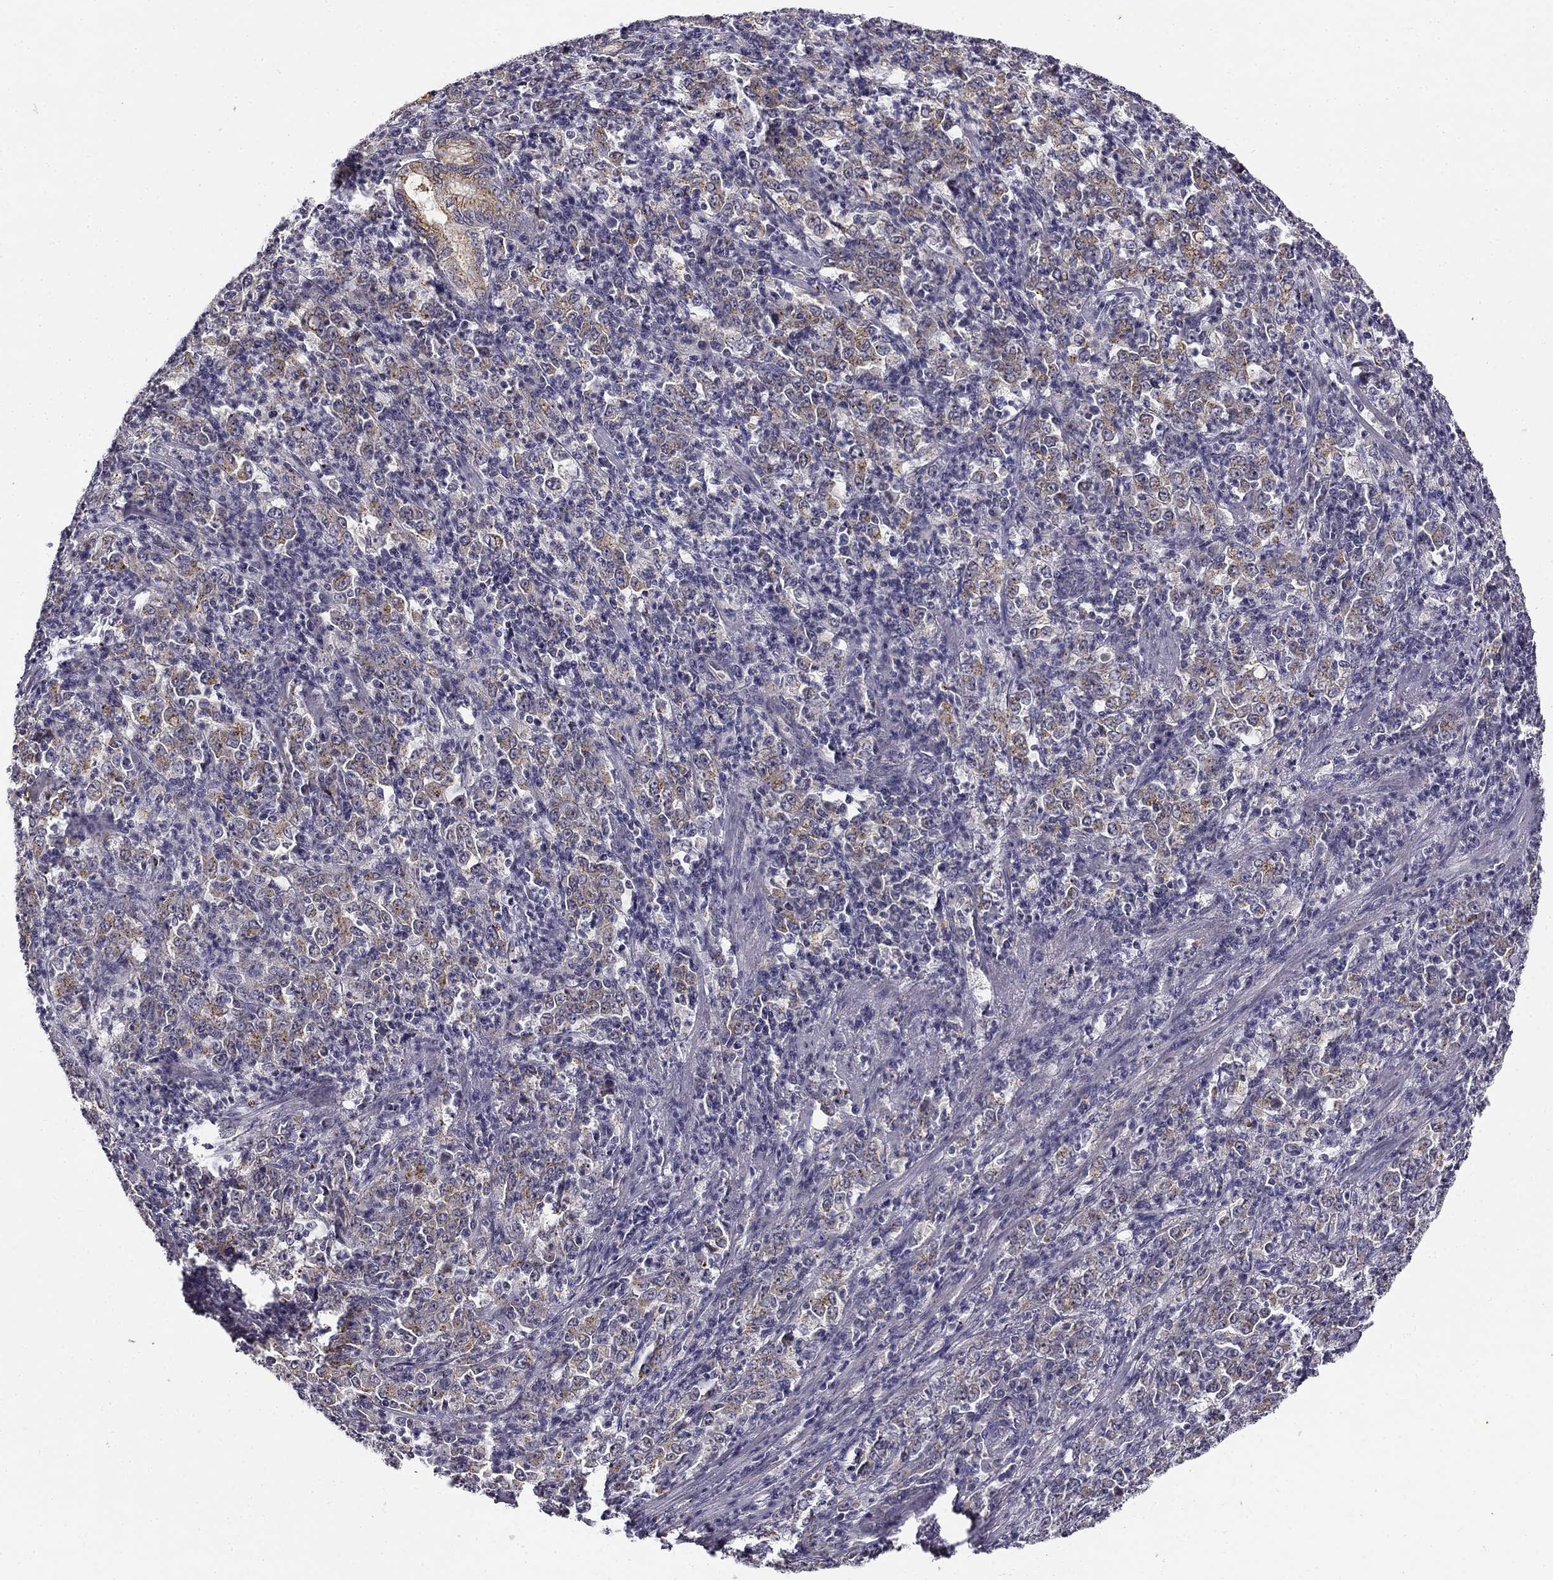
{"staining": {"intensity": "moderate", "quantity": "<25%", "location": "cytoplasmic/membranous"}, "tissue": "stomach cancer", "cell_type": "Tumor cells", "image_type": "cancer", "snomed": [{"axis": "morphology", "description": "Adenocarcinoma, NOS"}, {"axis": "topography", "description": "Stomach, lower"}], "caption": "Protein staining reveals moderate cytoplasmic/membranous expression in about <25% of tumor cells in stomach cancer.", "gene": "CNR1", "patient": {"sex": "female", "age": 71}}